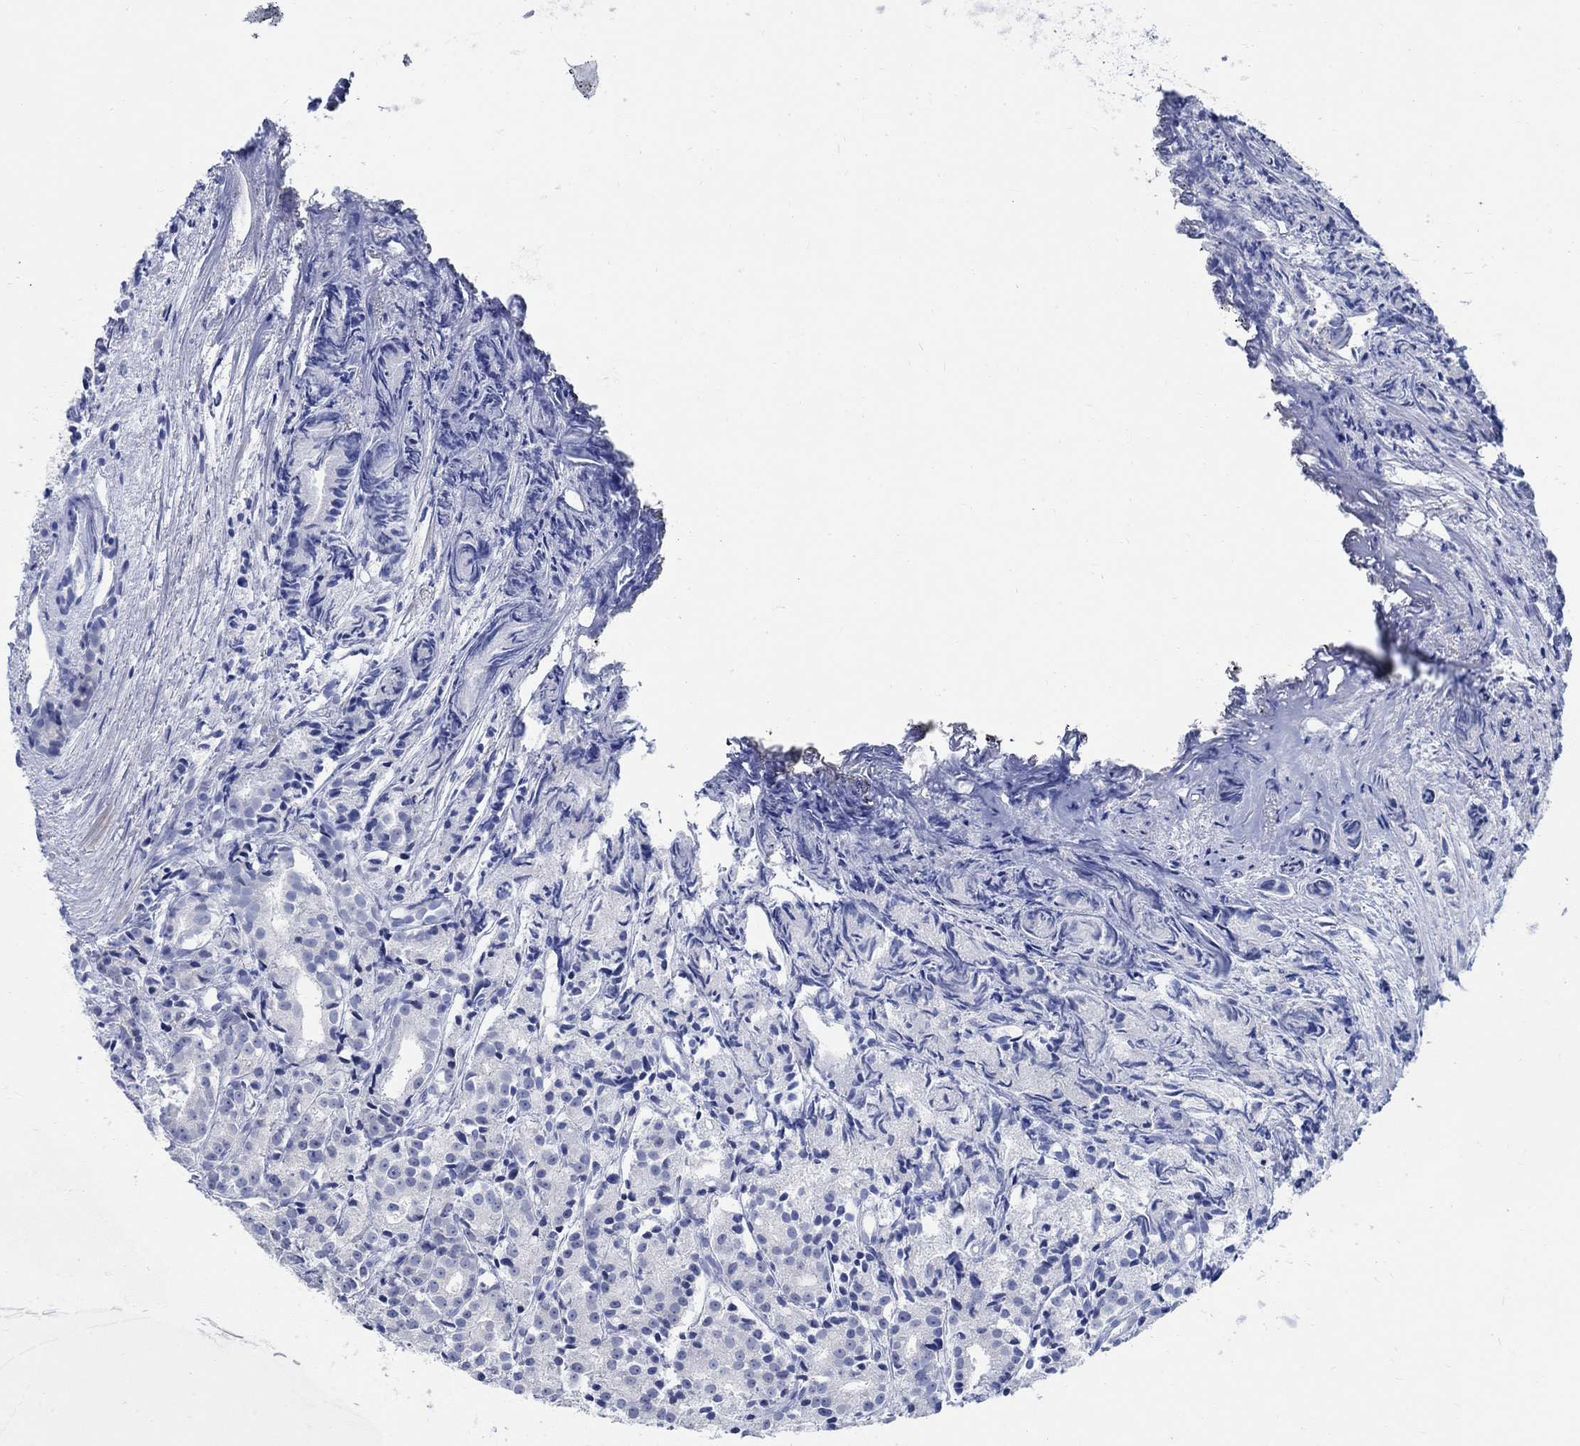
{"staining": {"intensity": "negative", "quantity": "none", "location": "none"}, "tissue": "prostate cancer", "cell_type": "Tumor cells", "image_type": "cancer", "snomed": [{"axis": "morphology", "description": "Adenocarcinoma, Medium grade"}, {"axis": "topography", "description": "Prostate"}], "caption": "This is an IHC photomicrograph of human prostate cancer (adenocarcinoma (medium-grade)). There is no expression in tumor cells.", "gene": "CAMK2N1", "patient": {"sex": "male", "age": 74}}